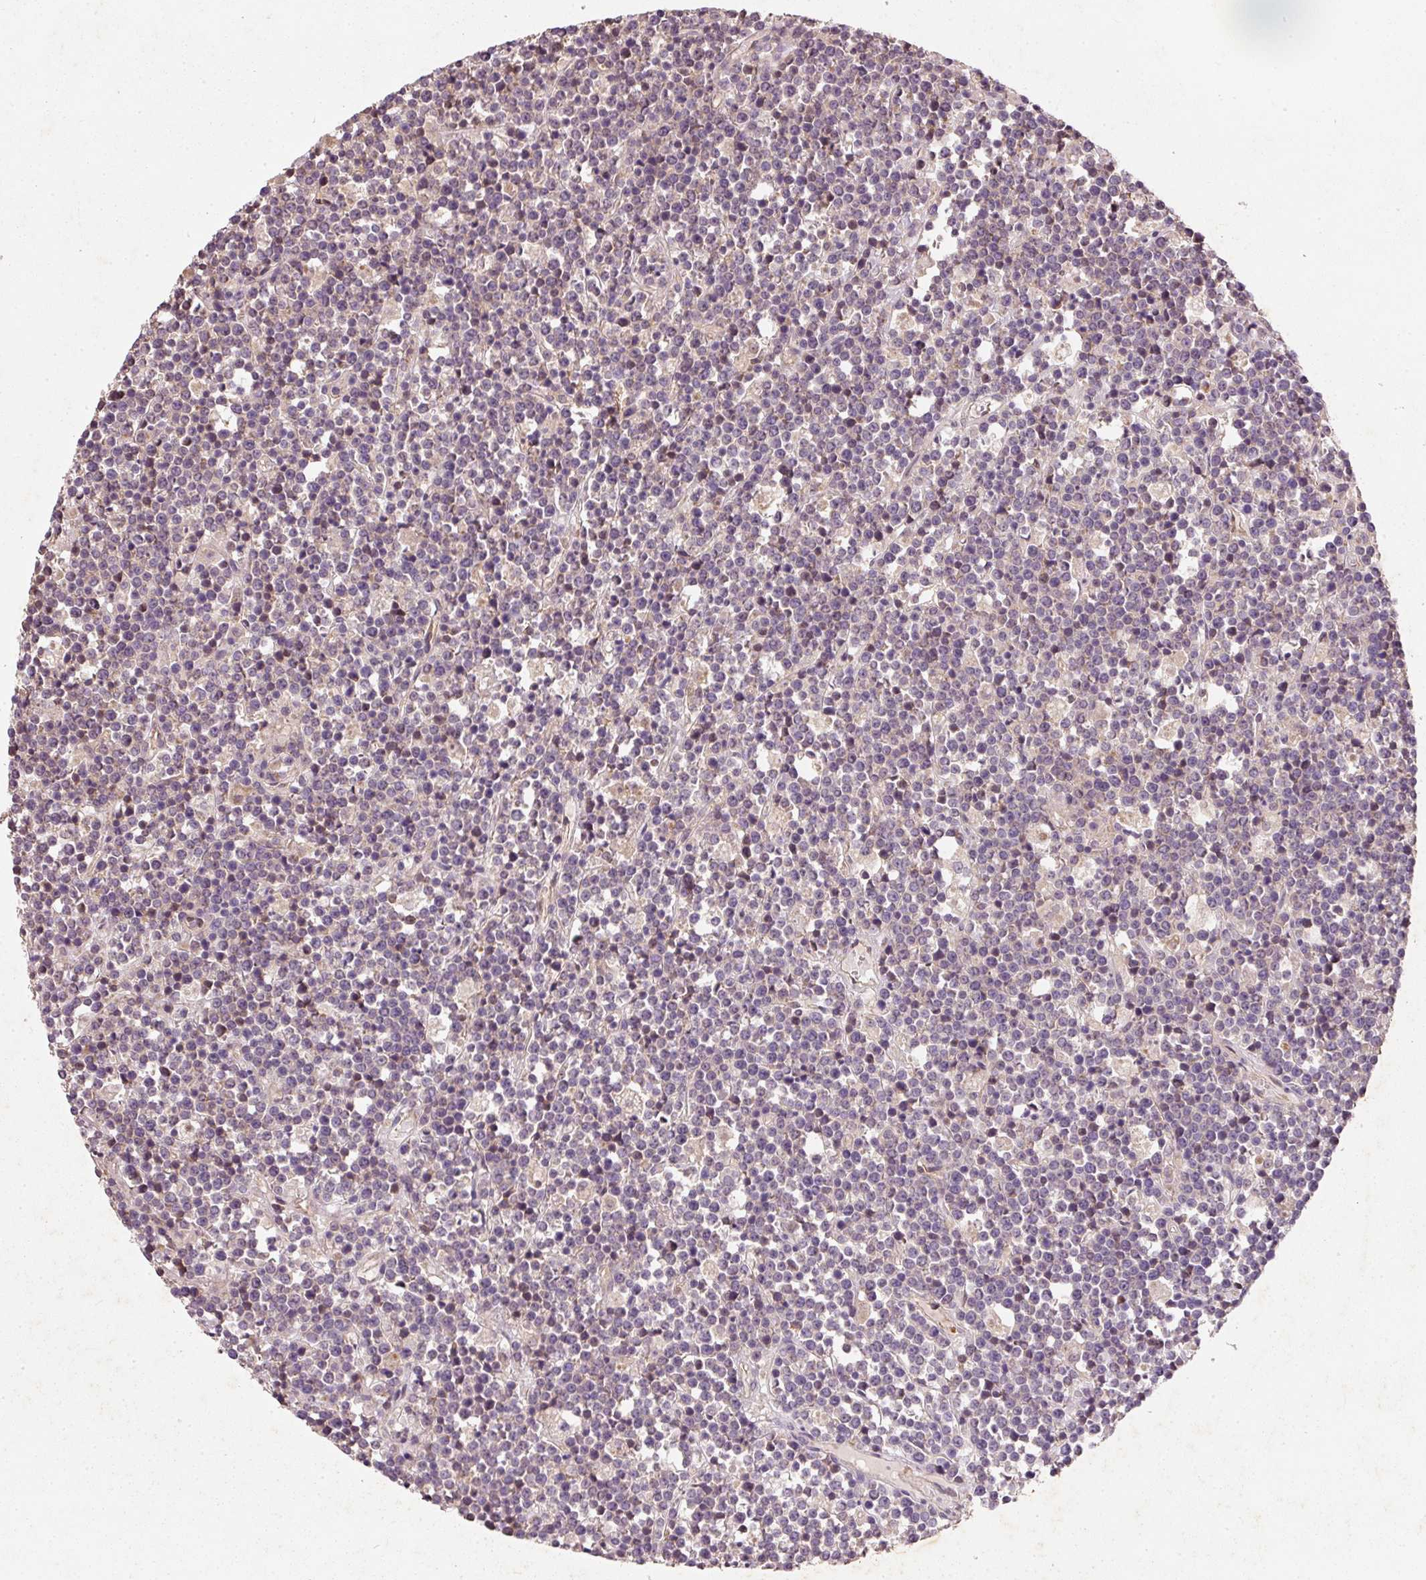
{"staining": {"intensity": "negative", "quantity": "none", "location": "none"}, "tissue": "lymphoma", "cell_type": "Tumor cells", "image_type": "cancer", "snomed": [{"axis": "morphology", "description": "Malignant lymphoma, non-Hodgkin's type, High grade"}, {"axis": "topography", "description": "Ovary"}], "caption": "The immunohistochemistry photomicrograph has no significant expression in tumor cells of malignant lymphoma, non-Hodgkin's type (high-grade) tissue.", "gene": "RGL2", "patient": {"sex": "female", "age": 56}}